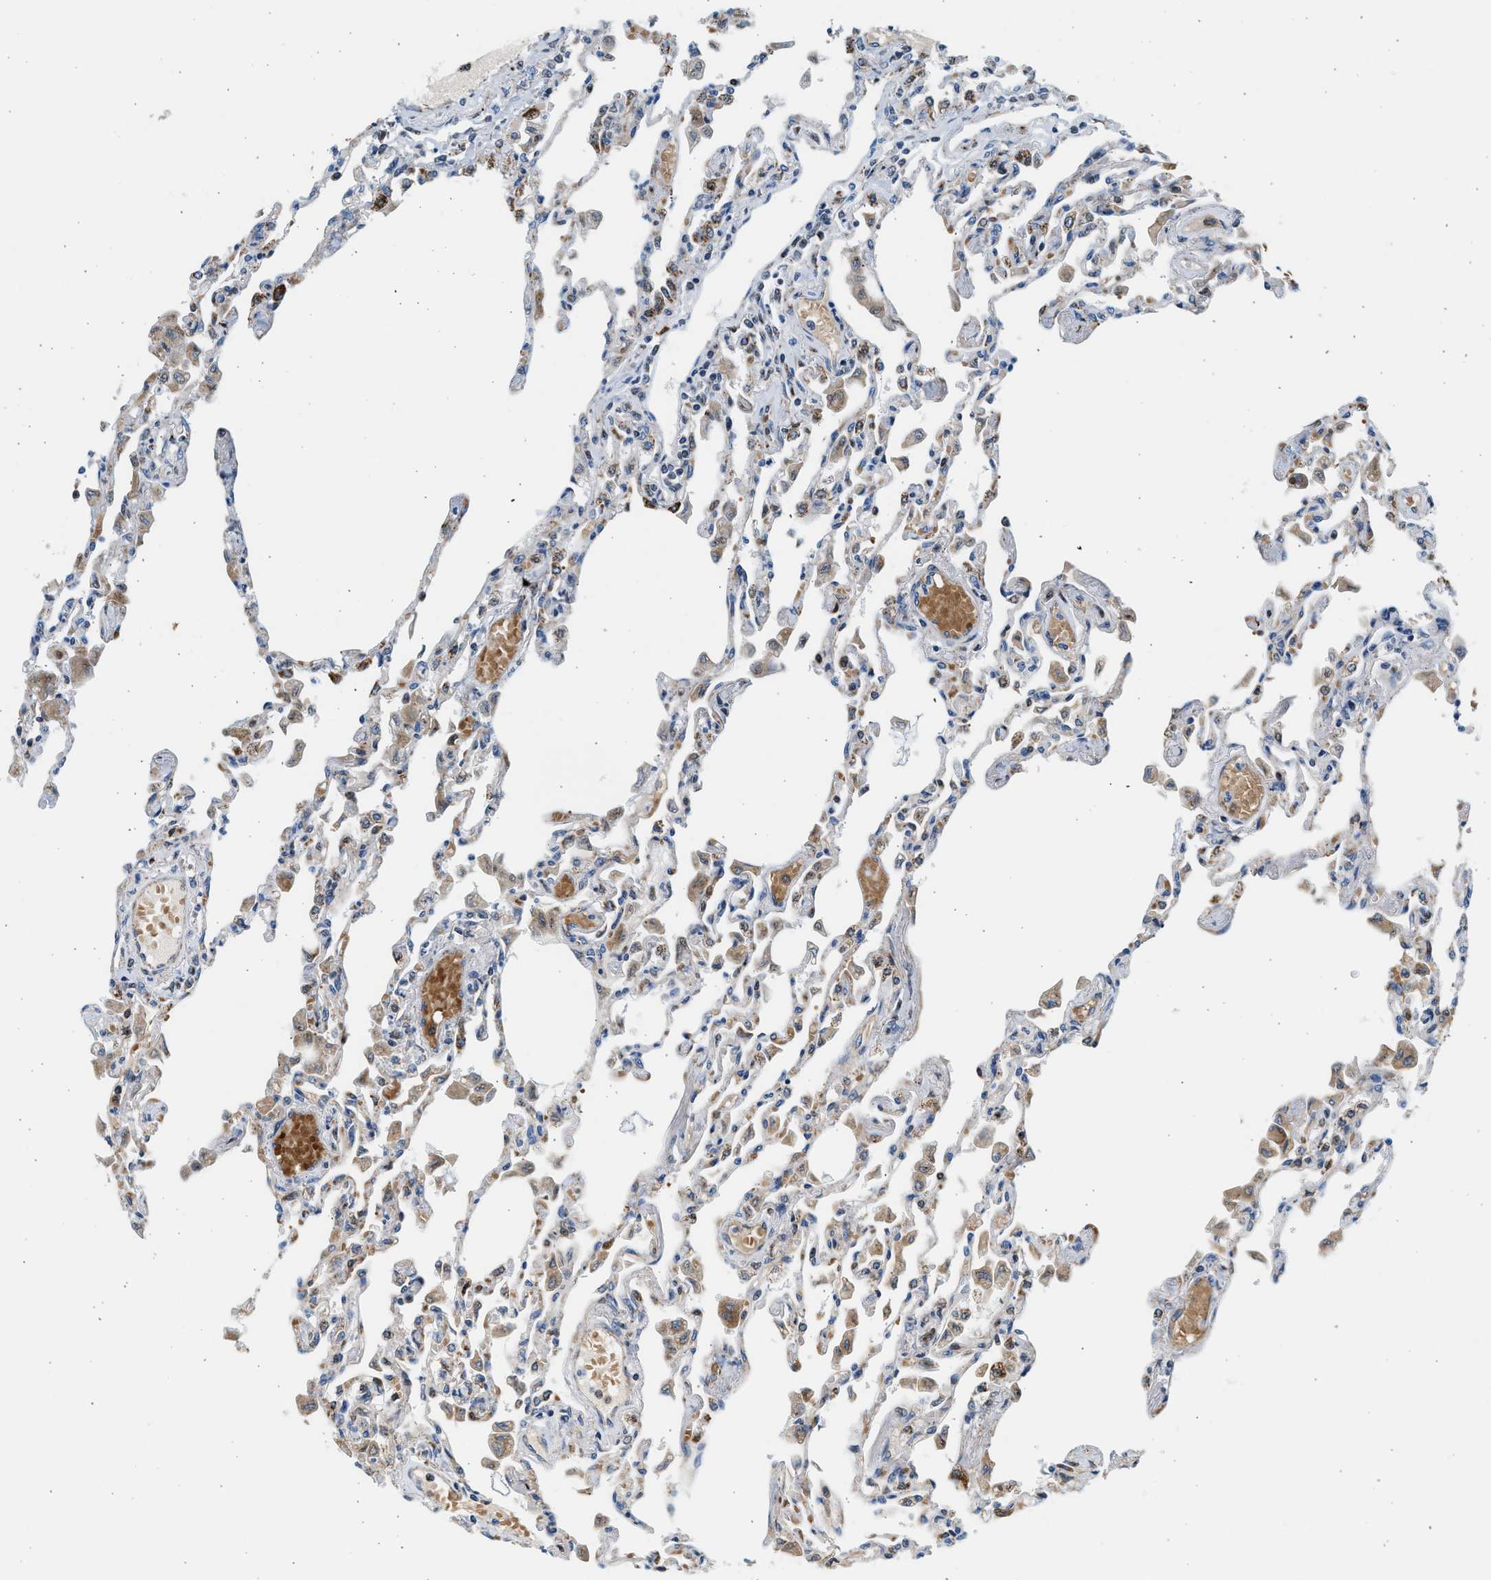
{"staining": {"intensity": "strong", "quantity": "<25%", "location": "cytoplasmic/membranous"}, "tissue": "lung", "cell_type": "Alveolar cells", "image_type": "normal", "snomed": [{"axis": "morphology", "description": "Normal tissue, NOS"}, {"axis": "topography", "description": "Bronchus"}, {"axis": "topography", "description": "Lung"}], "caption": "Alveolar cells exhibit medium levels of strong cytoplasmic/membranous expression in about <25% of cells in normal lung.", "gene": "KCNMB3", "patient": {"sex": "female", "age": 49}}